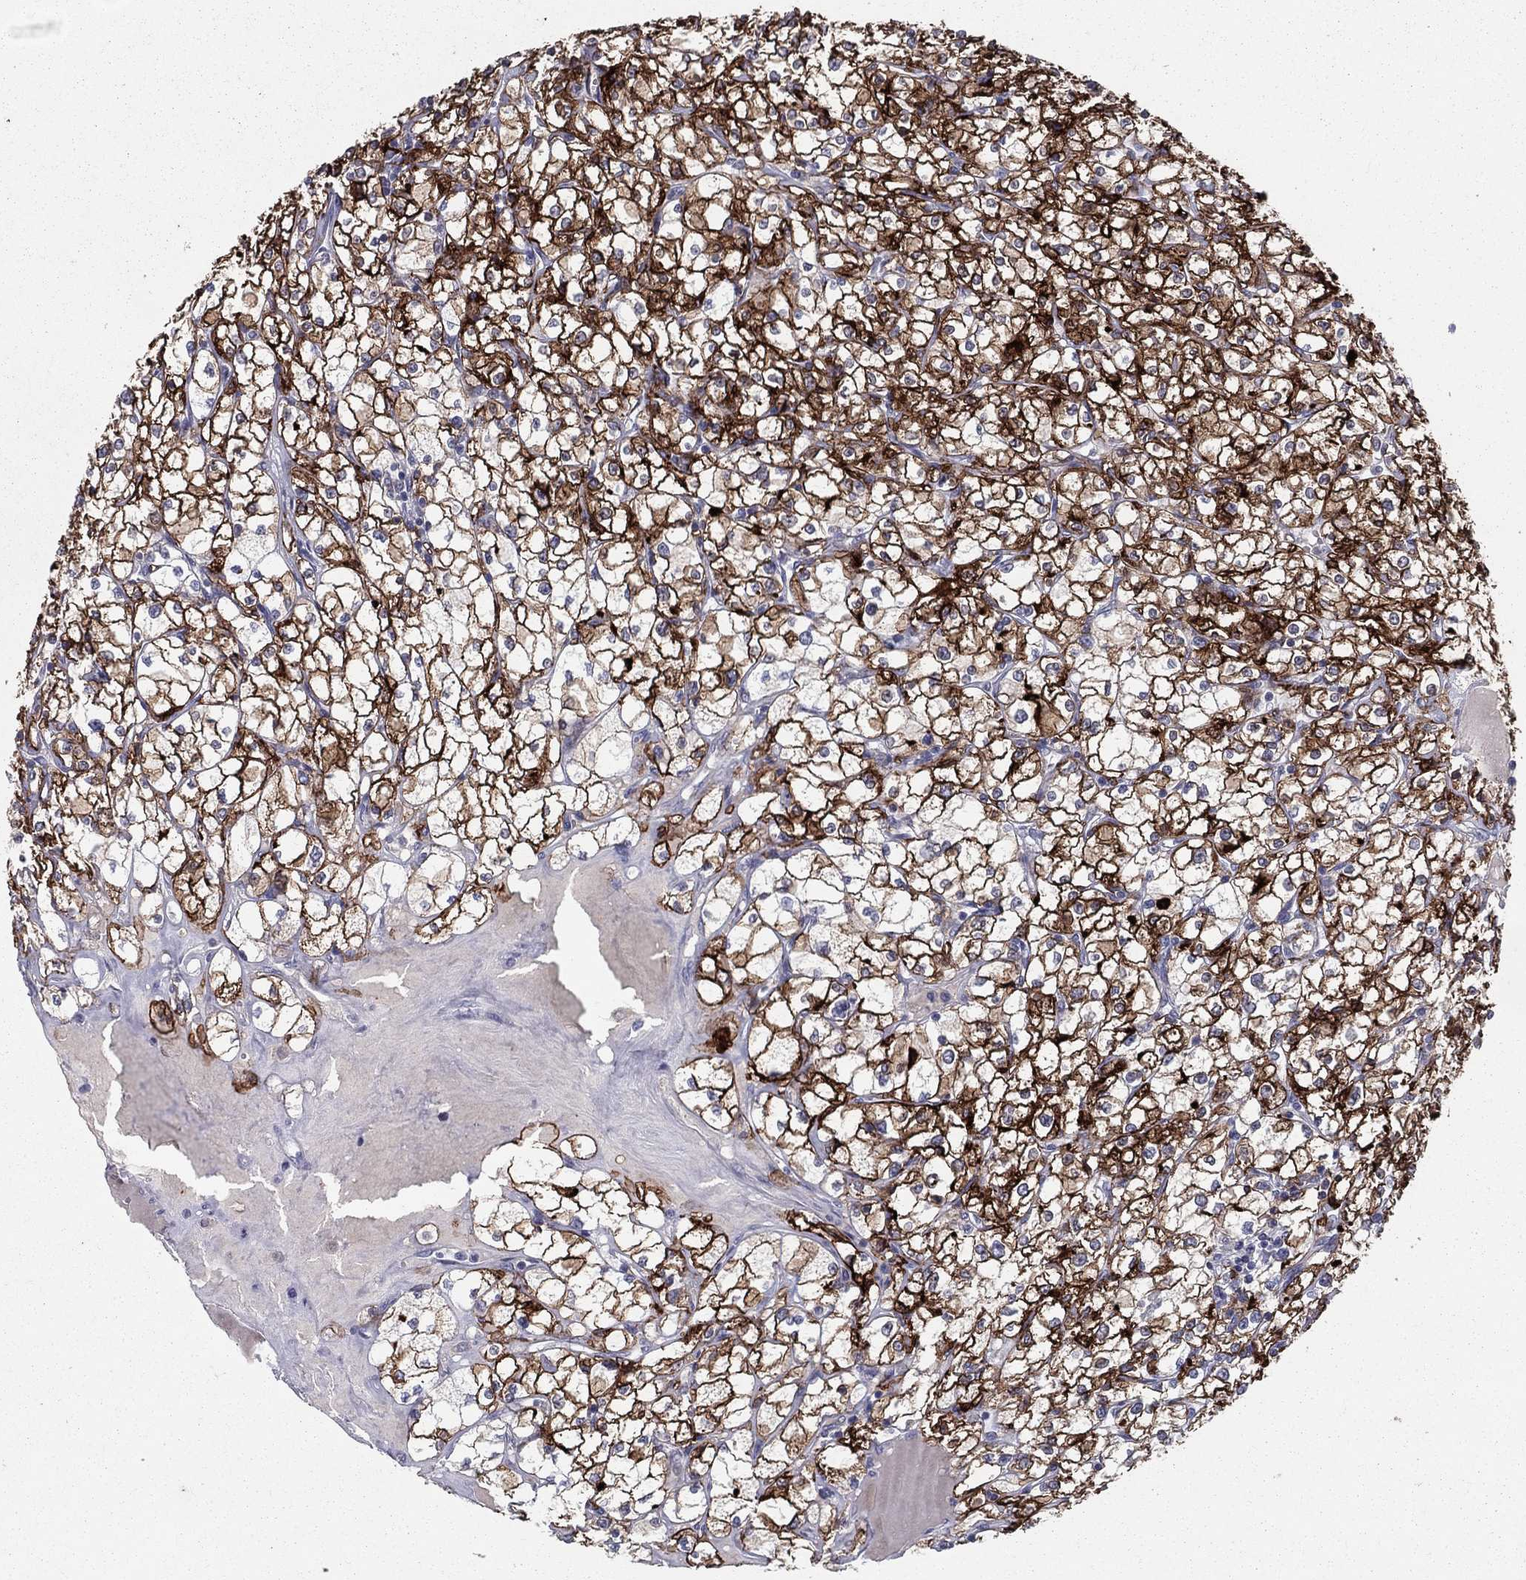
{"staining": {"intensity": "strong", "quantity": "25%-75%", "location": "cytoplasmic/membranous"}, "tissue": "renal cancer", "cell_type": "Tumor cells", "image_type": "cancer", "snomed": [{"axis": "morphology", "description": "Adenocarcinoma, NOS"}, {"axis": "topography", "description": "Kidney"}], "caption": "This is a histology image of immunohistochemistry staining of renal cancer (adenocarcinoma), which shows strong staining in the cytoplasmic/membranous of tumor cells.", "gene": "ACE2", "patient": {"sex": "male", "age": 67}}